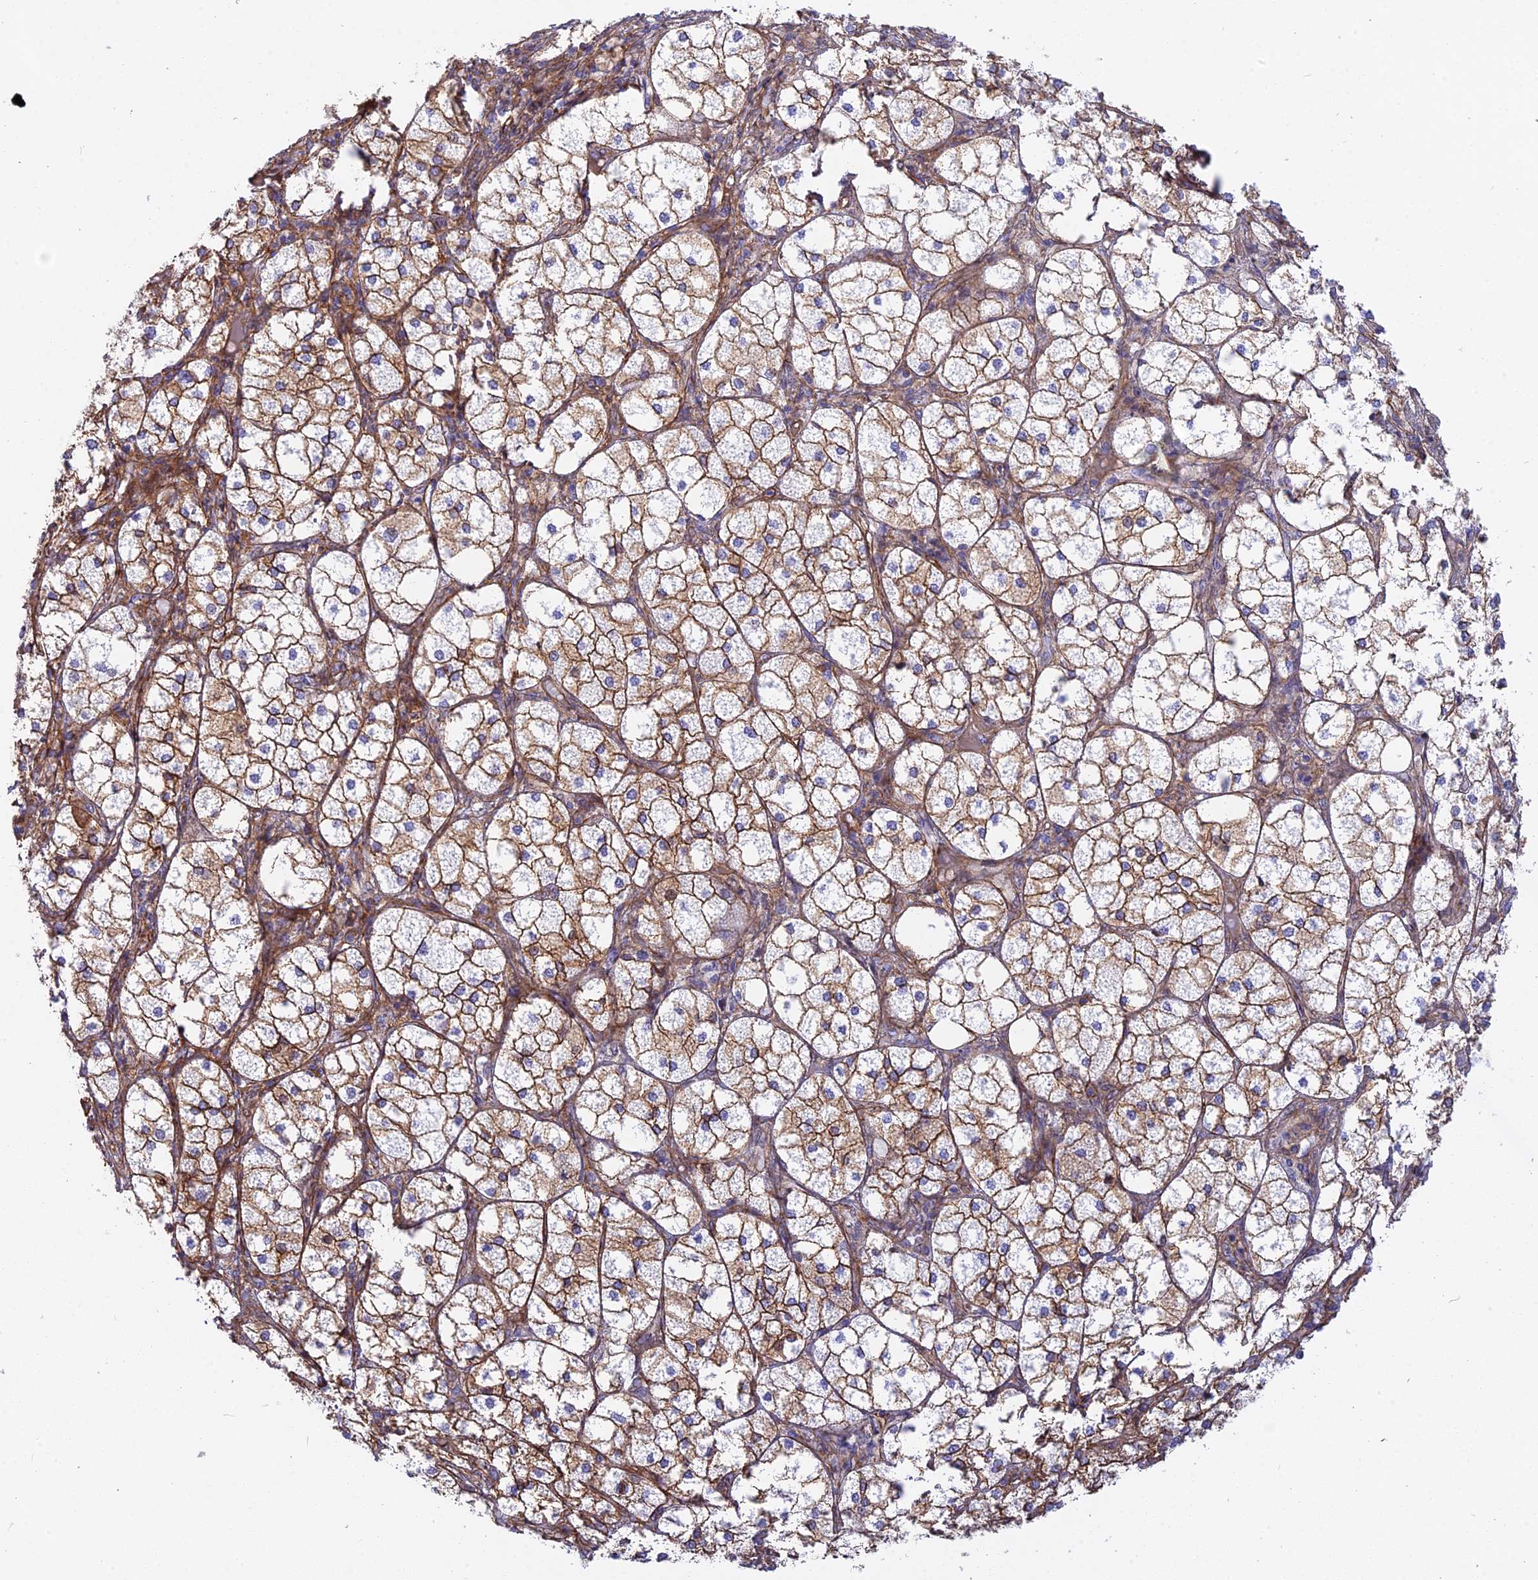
{"staining": {"intensity": "strong", "quantity": ">75%", "location": "cytoplasmic/membranous"}, "tissue": "adrenal gland", "cell_type": "Glandular cells", "image_type": "normal", "snomed": [{"axis": "morphology", "description": "Normal tissue, NOS"}, {"axis": "topography", "description": "Adrenal gland"}], "caption": "Immunohistochemical staining of normal adrenal gland demonstrates high levels of strong cytoplasmic/membranous staining in approximately >75% of glandular cells. The staining was performed using DAB, with brown indicating positive protein expression. Nuclei are stained blue with hematoxylin.", "gene": "CNBD2", "patient": {"sex": "female", "age": 61}}